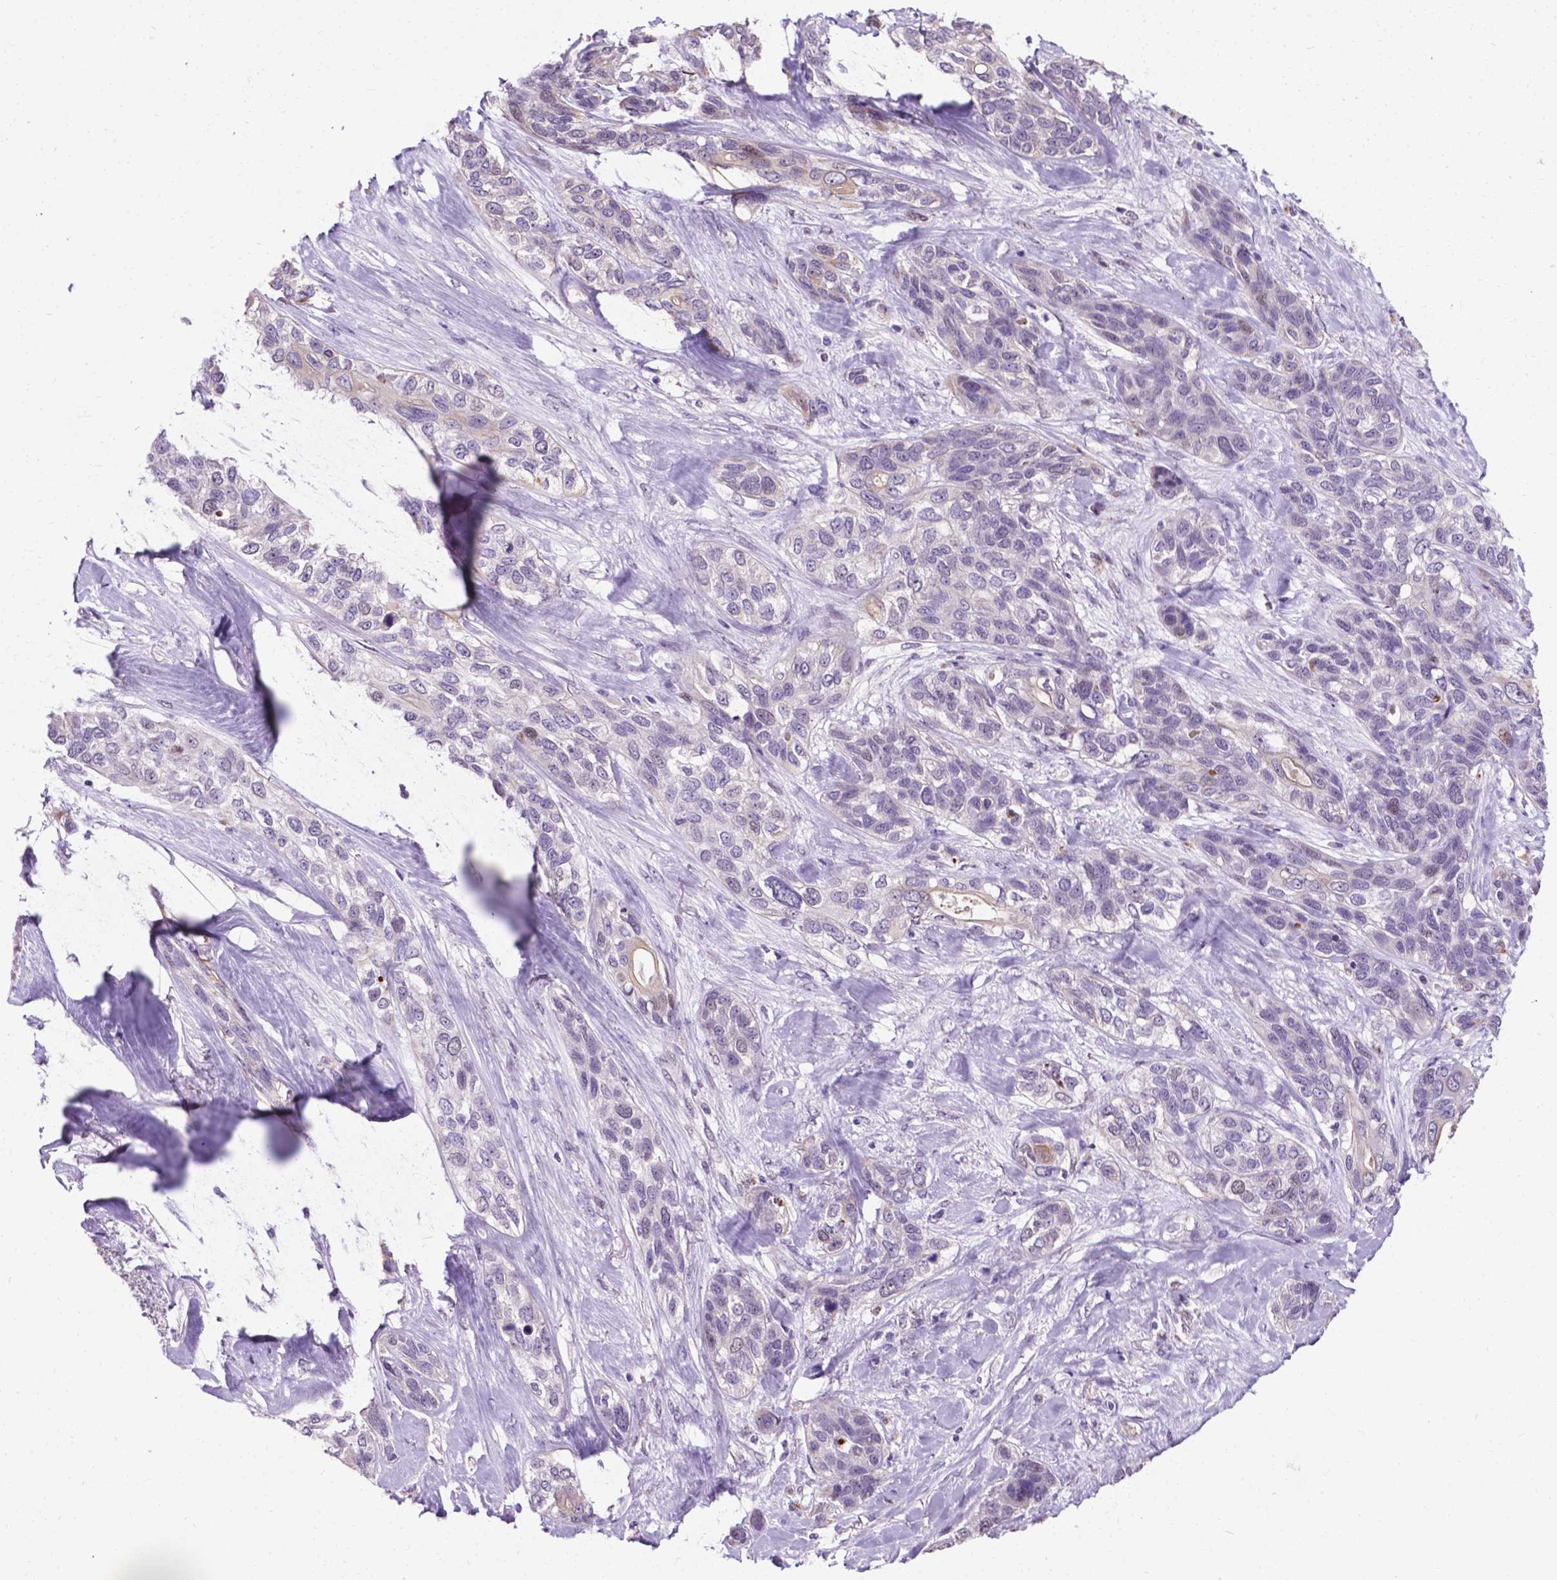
{"staining": {"intensity": "weak", "quantity": "<25%", "location": "cytoplasmic/membranous"}, "tissue": "lung cancer", "cell_type": "Tumor cells", "image_type": "cancer", "snomed": [{"axis": "morphology", "description": "Squamous cell carcinoma, NOS"}, {"axis": "topography", "description": "Lung"}], "caption": "Tumor cells show no significant positivity in lung cancer.", "gene": "SMAD3", "patient": {"sex": "female", "age": 70}}